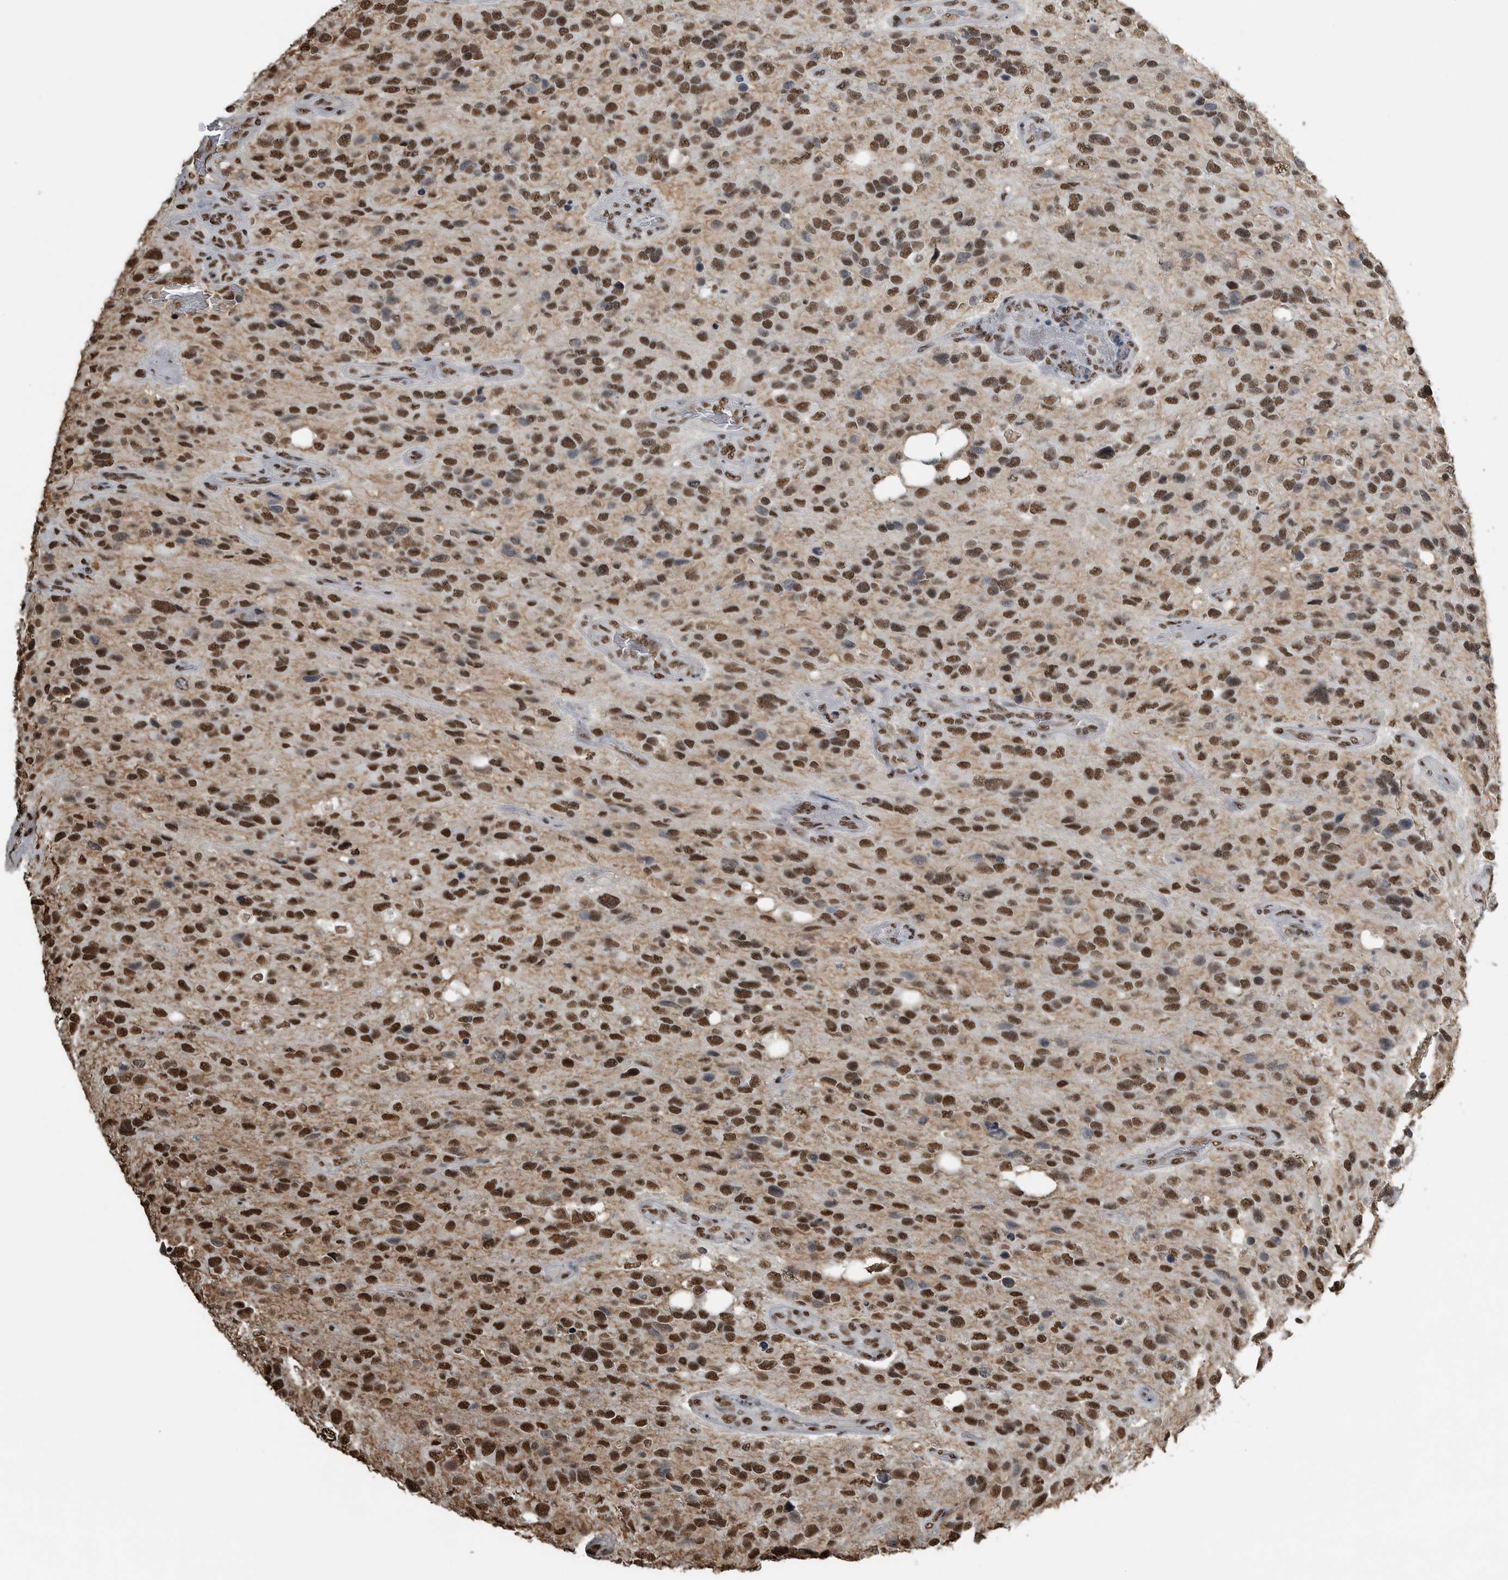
{"staining": {"intensity": "strong", "quantity": ">75%", "location": "nuclear"}, "tissue": "glioma", "cell_type": "Tumor cells", "image_type": "cancer", "snomed": [{"axis": "morphology", "description": "Glioma, malignant, High grade"}, {"axis": "topography", "description": "Brain"}], "caption": "DAB (3,3'-diaminobenzidine) immunohistochemical staining of malignant glioma (high-grade) shows strong nuclear protein expression in about >75% of tumor cells. Nuclei are stained in blue.", "gene": "TGS1", "patient": {"sex": "female", "age": 58}}